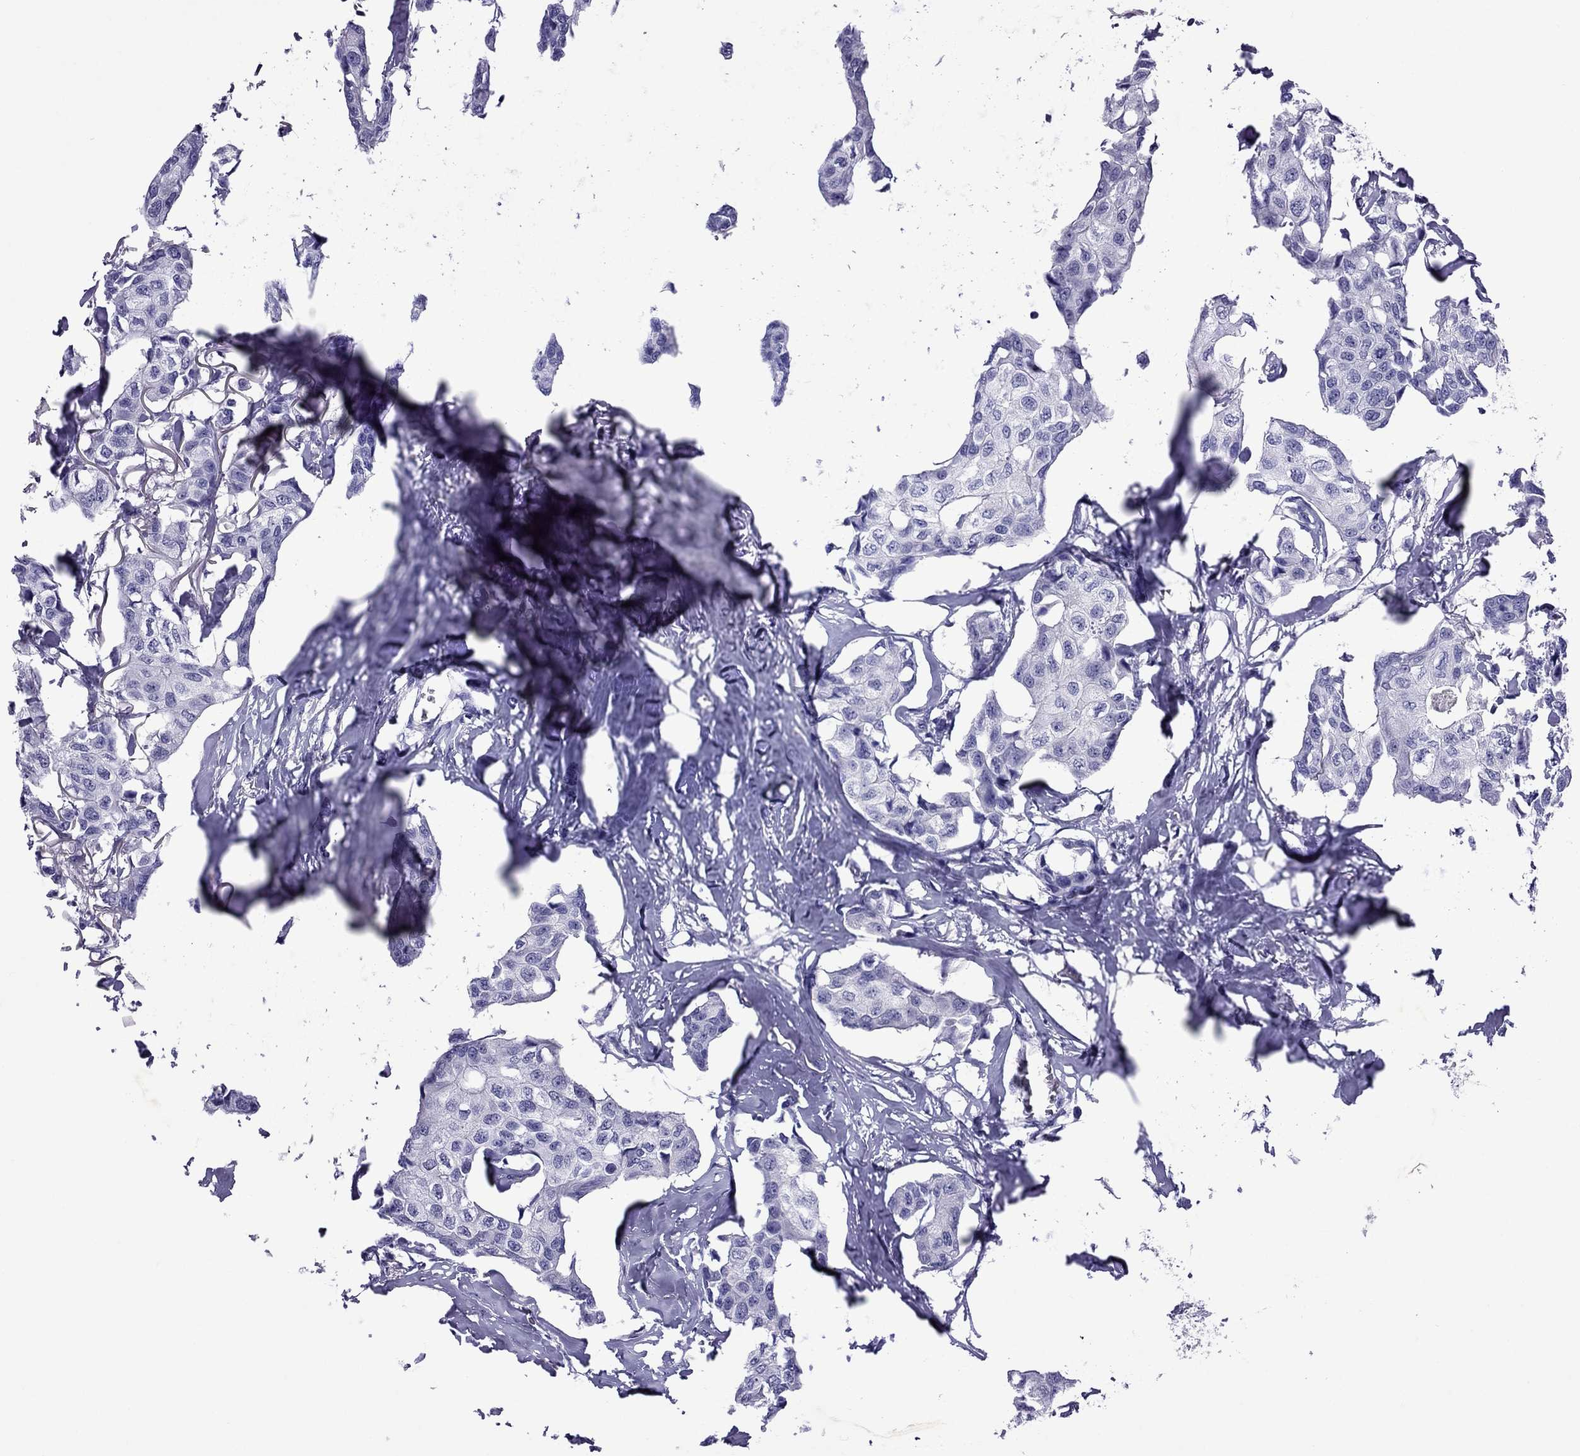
{"staining": {"intensity": "negative", "quantity": "none", "location": "none"}, "tissue": "breast cancer", "cell_type": "Tumor cells", "image_type": "cancer", "snomed": [{"axis": "morphology", "description": "Duct carcinoma"}, {"axis": "topography", "description": "Breast"}], "caption": "Image shows no significant protein staining in tumor cells of intraductal carcinoma (breast).", "gene": "CHRNA5", "patient": {"sex": "female", "age": 80}}